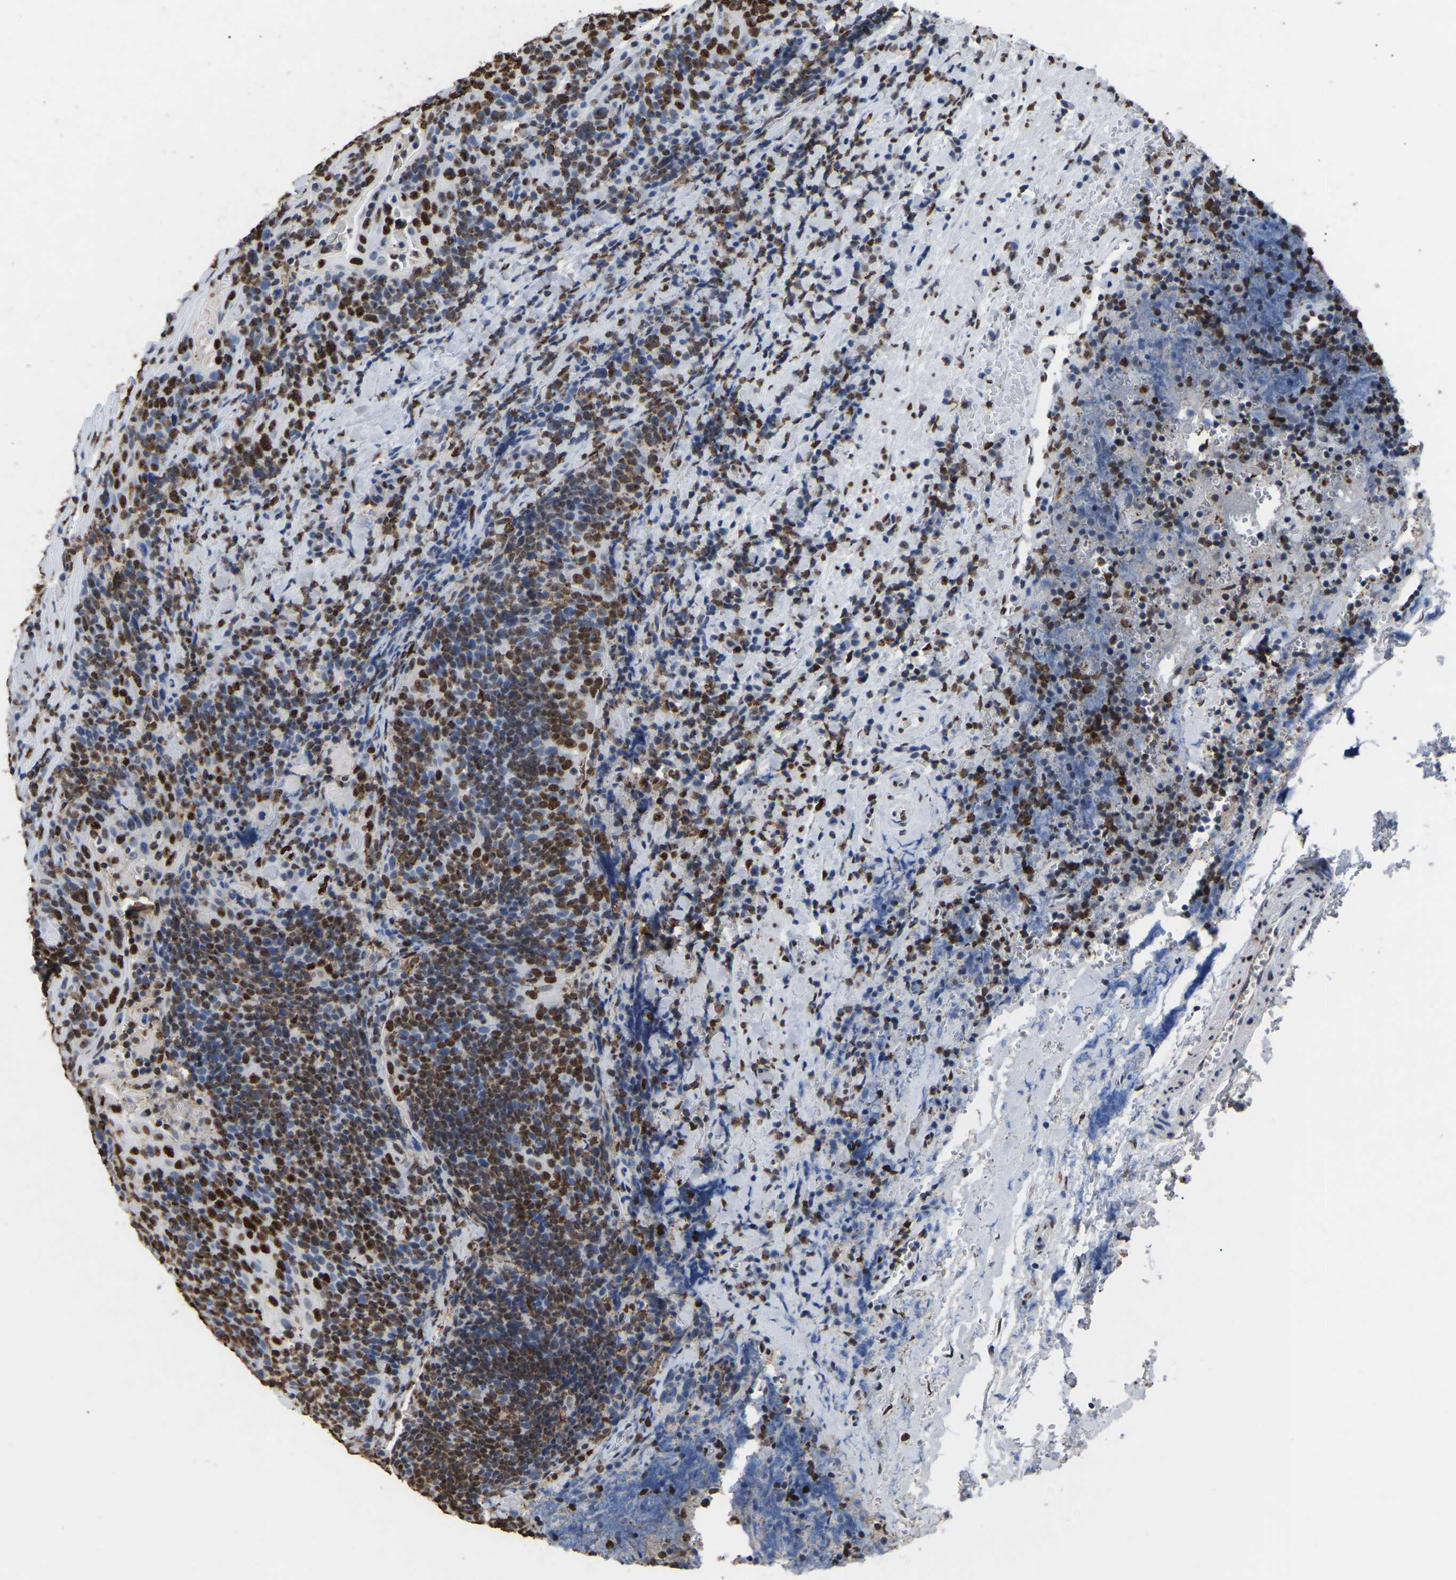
{"staining": {"intensity": "strong", "quantity": "25%-75%", "location": "nuclear"}, "tissue": "head and neck cancer", "cell_type": "Tumor cells", "image_type": "cancer", "snomed": [{"axis": "morphology", "description": "Squamous cell carcinoma, NOS"}, {"axis": "morphology", "description": "Squamous cell carcinoma, metastatic, NOS"}, {"axis": "topography", "description": "Lymph node"}, {"axis": "topography", "description": "Head-Neck"}], "caption": "IHC (DAB (3,3'-diaminobenzidine)) staining of head and neck cancer shows strong nuclear protein positivity in about 25%-75% of tumor cells. IHC stains the protein of interest in brown and the nuclei are stained blue.", "gene": "RBL2", "patient": {"sex": "male", "age": 62}}